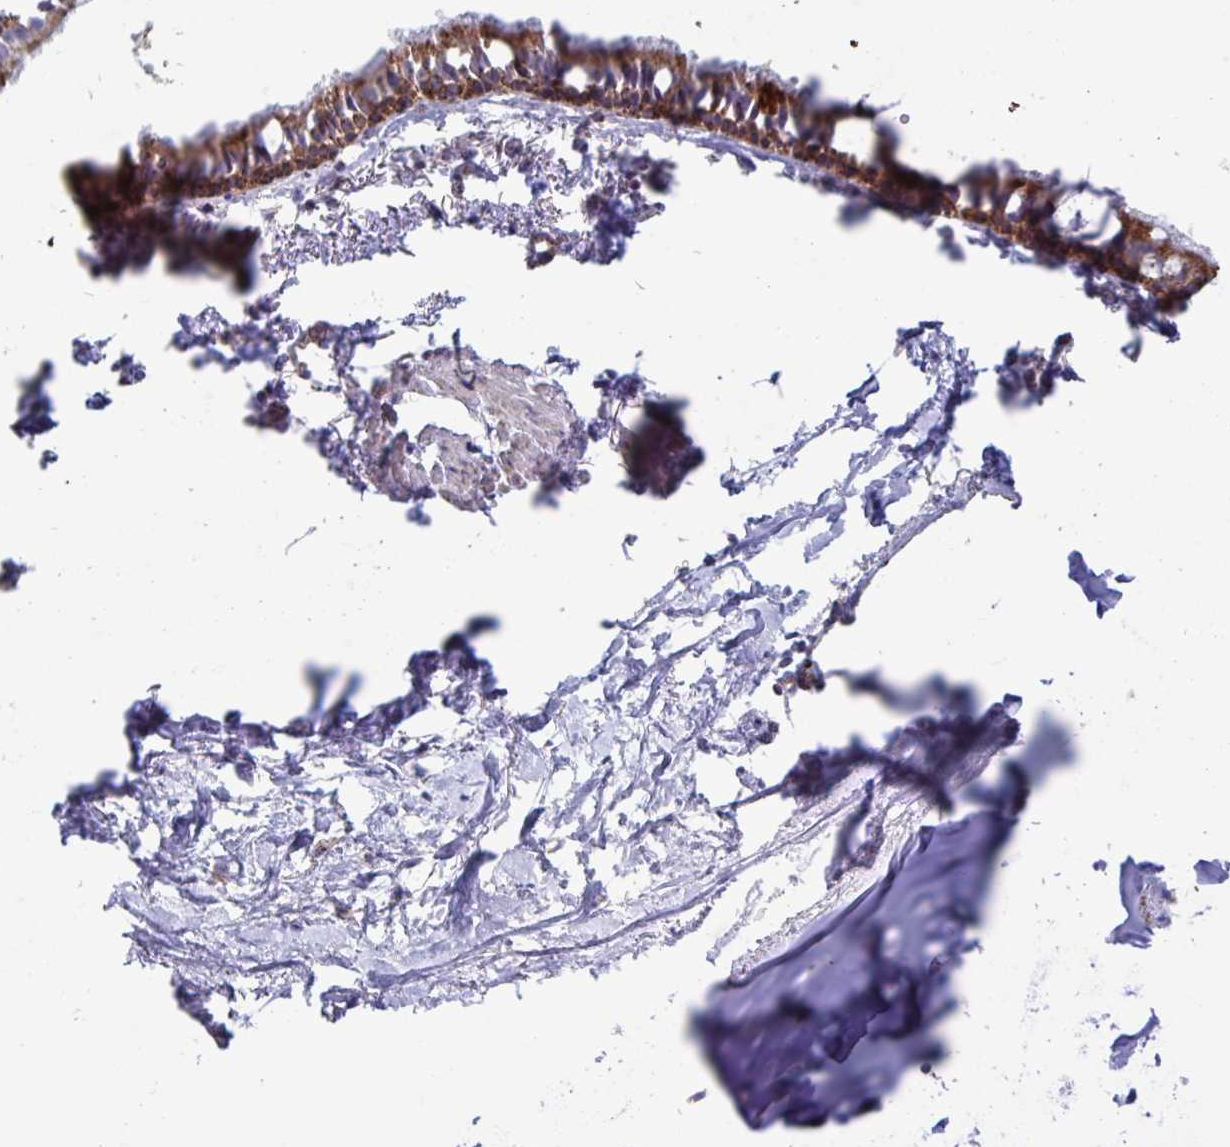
{"staining": {"intensity": "strong", "quantity": ">75%", "location": "cytoplasmic/membranous"}, "tissue": "bronchus", "cell_type": "Respiratory epithelial cells", "image_type": "normal", "snomed": [{"axis": "morphology", "description": "Normal tissue, NOS"}, {"axis": "topography", "description": "Cartilage tissue"}, {"axis": "topography", "description": "Bronchus"}, {"axis": "topography", "description": "Peripheral nerve tissue"}], "caption": "High-power microscopy captured an immunohistochemistry micrograph of normal bronchus, revealing strong cytoplasmic/membranous expression in about >75% of respiratory epithelial cells. (DAB IHC with brightfield microscopy, high magnification).", "gene": "BCAT2", "patient": {"sex": "female", "age": 59}}